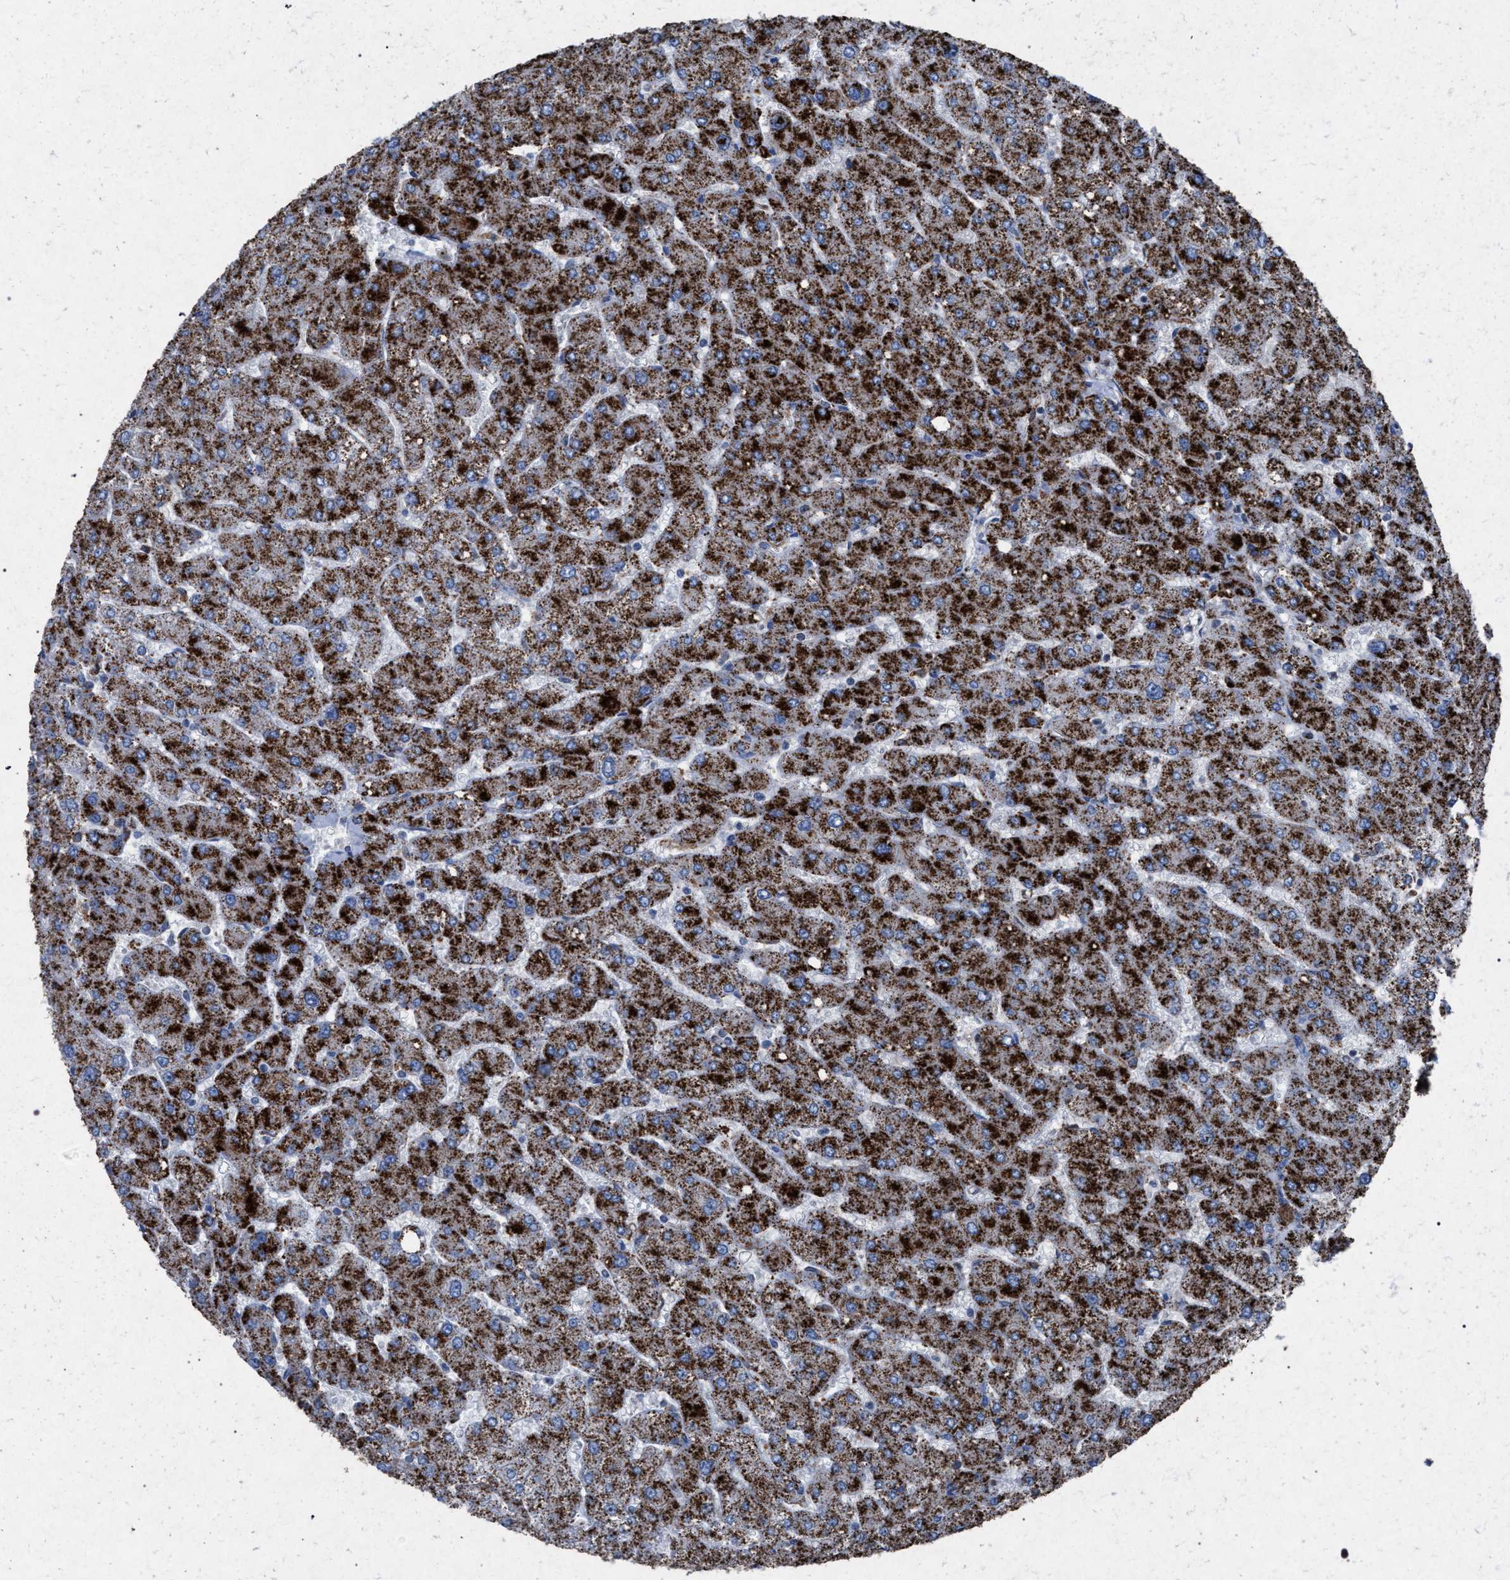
{"staining": {"intensity": "weak", "quantity": ">75%", "location": "cytoplasmic/membranous"}, "tissue": "liver", "cell_type": "Cholangiocytes", "image_type": "normal", "snomed": [{"axis": "morphology", "description": "Normal tissue, NOS"}, {"axis": "topography", "description": "Liver"}], "caption": "IHC micrograph of unremarkable human liver stained for a protein (brown), which exhibits low levels of weak cytoplasmic/membranous expression in approximately >75% of cholangiocytes.", "gene": "HSD17B4", "patient": {"sex": "male", "age": 55}}